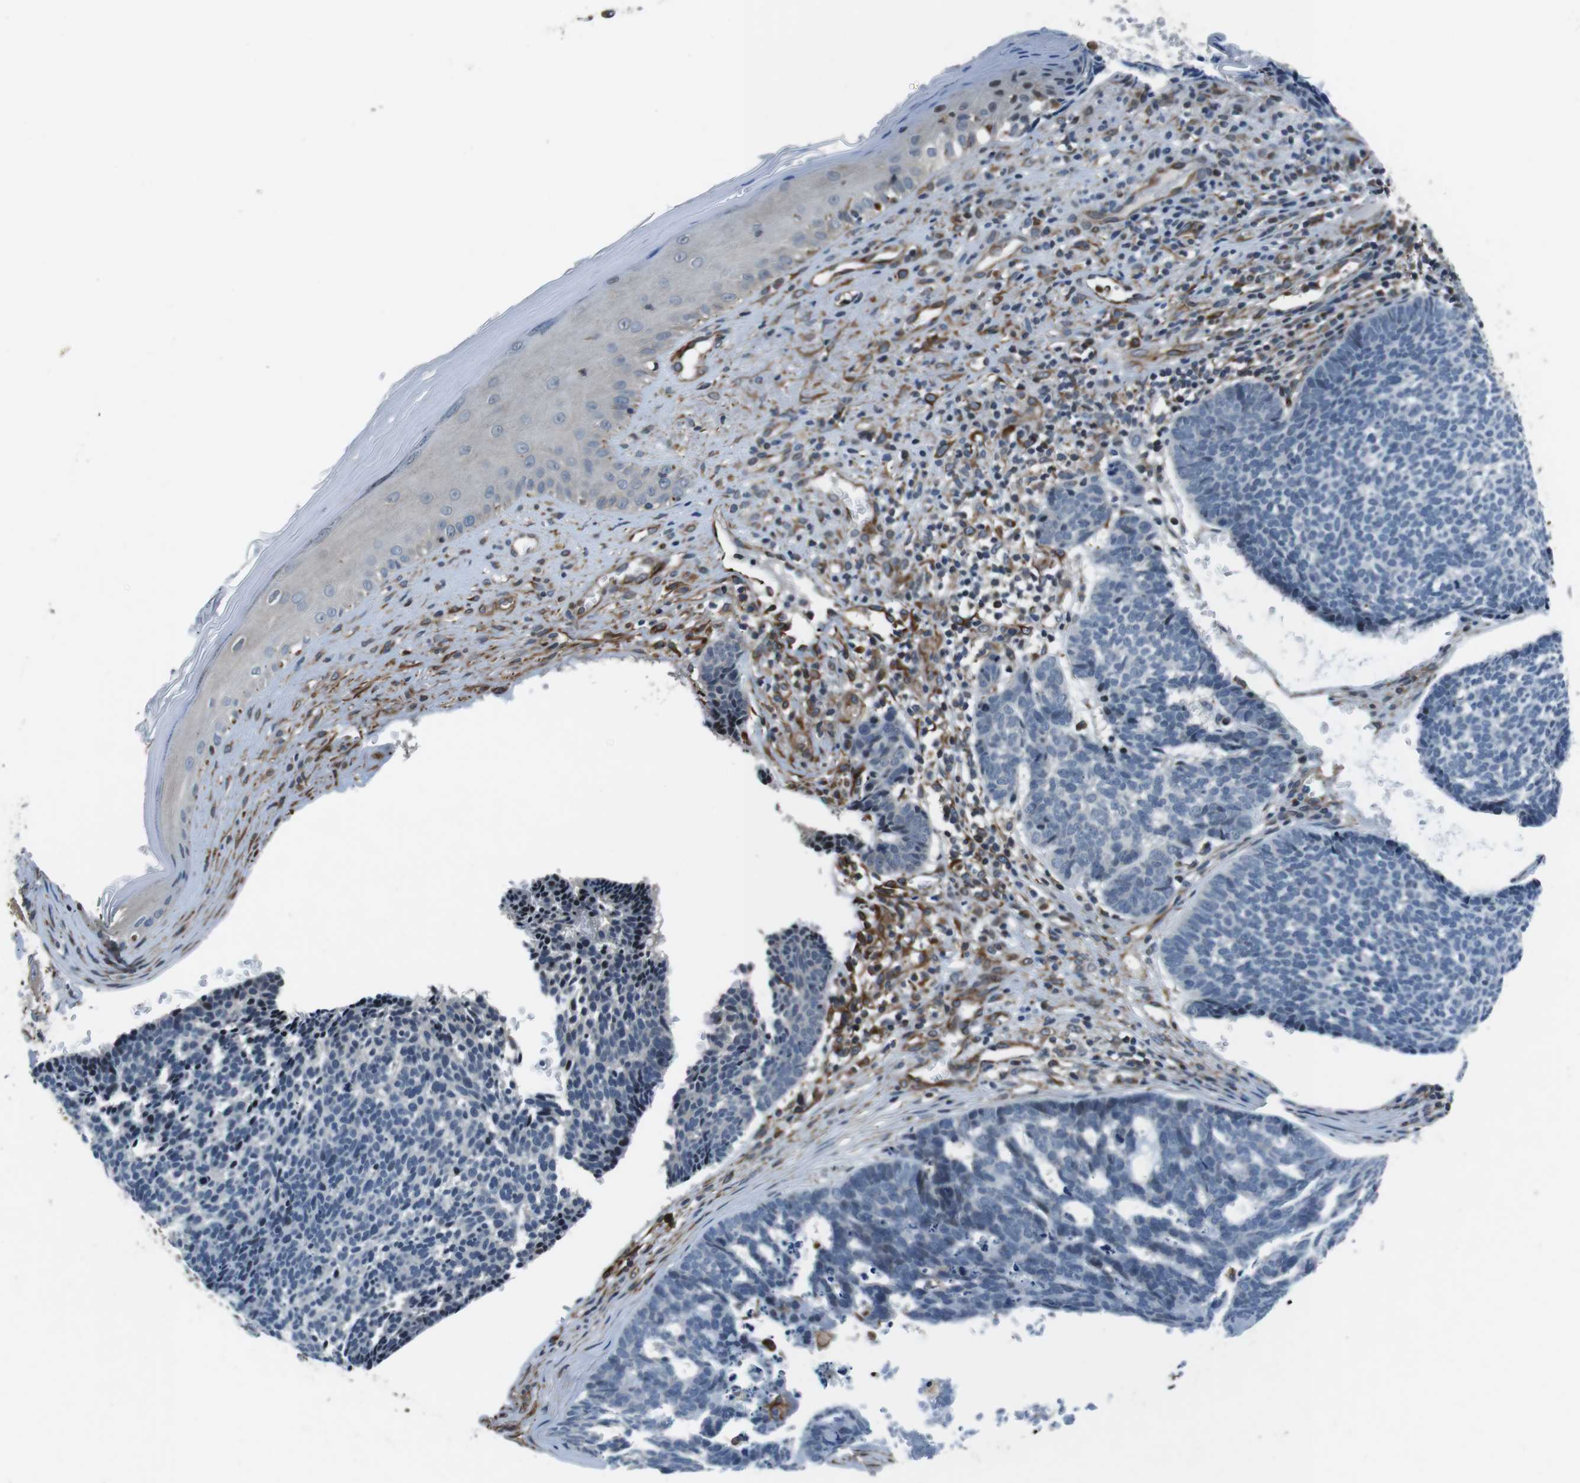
{"staining": {"intensity": "negative", "quantity": "none", "location": "none"}, "tissue": "skin cancer", "cell_type": "Tumor cells", "image_type": "cancer", "snomed": [{"axis": "morphology", "description": "Basal cell carcinoma"}, {"axis": "topography", "description": "Skin"}], "caption": "IHC image of human skin cancer stained for a protein (brown), which demonstrates no expression in tumor cells.", "gene": "LRRC49", "patient": {"sex": "male", "age": 84}}